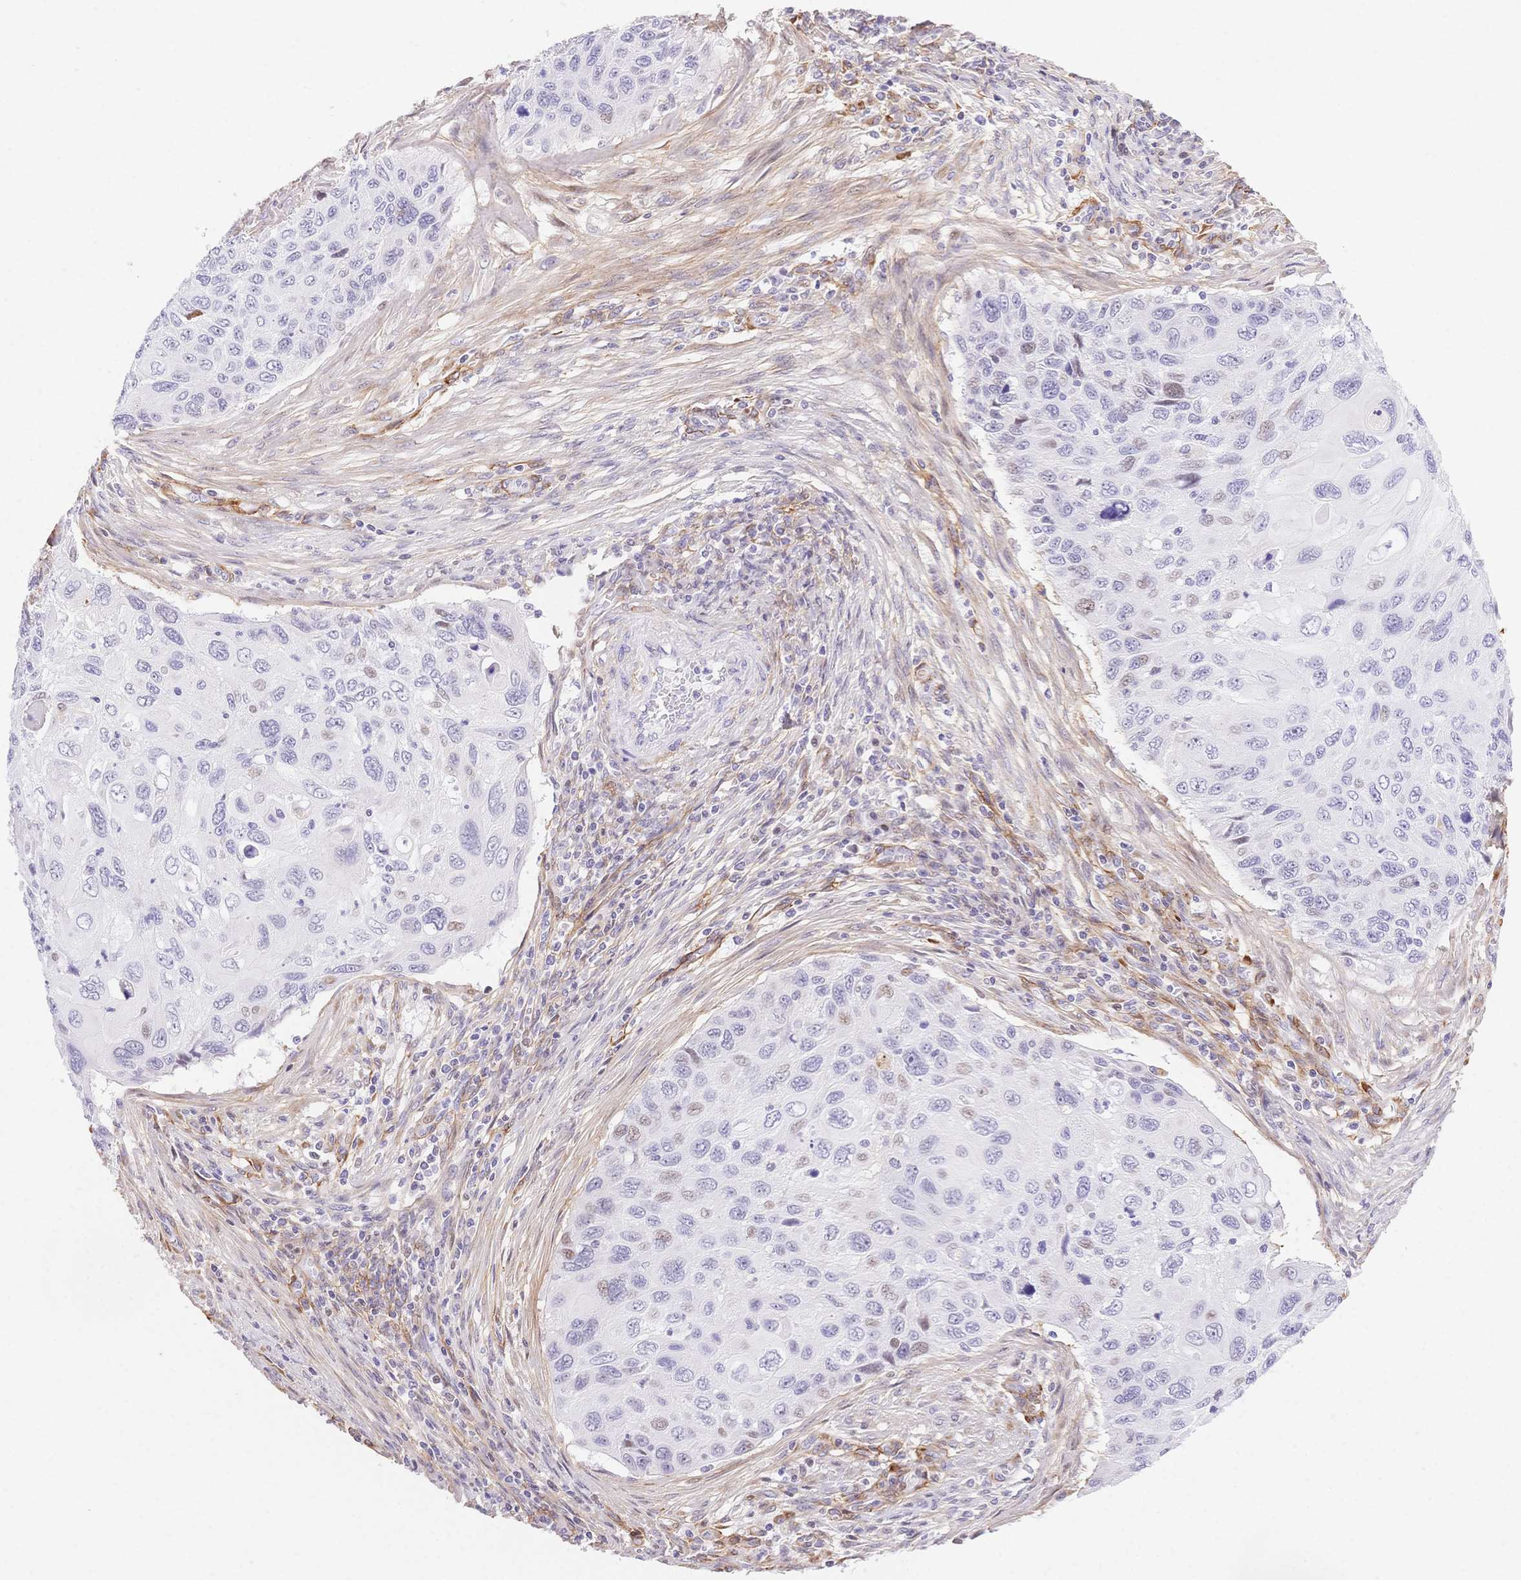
{"staining": {"intensity": "weak", "quantity": "<25%", "location": "nuclear"}, "tissue": "cervical cancer", "cell_type": "Tumor cells", "image_type": "cancer", "snomed": [{"axis": "morphology", "description": "Squamous cell carcinoma, NOS"}, {"axis": "topography", "description": "Cervix"}], "caption": "IHC of cervical cancer (squamous cell carcinoma) exhibits no positivity in tumor cells. The staining was performed using DAB (3,3'-diaminobenzidine) to visualize the protein expression in brown, while the nuclei were stained in blue with hematoxylin (Magnification: 20x).", "gene": "PDZD2", "patient": {"sex": "female", "age": 70}}